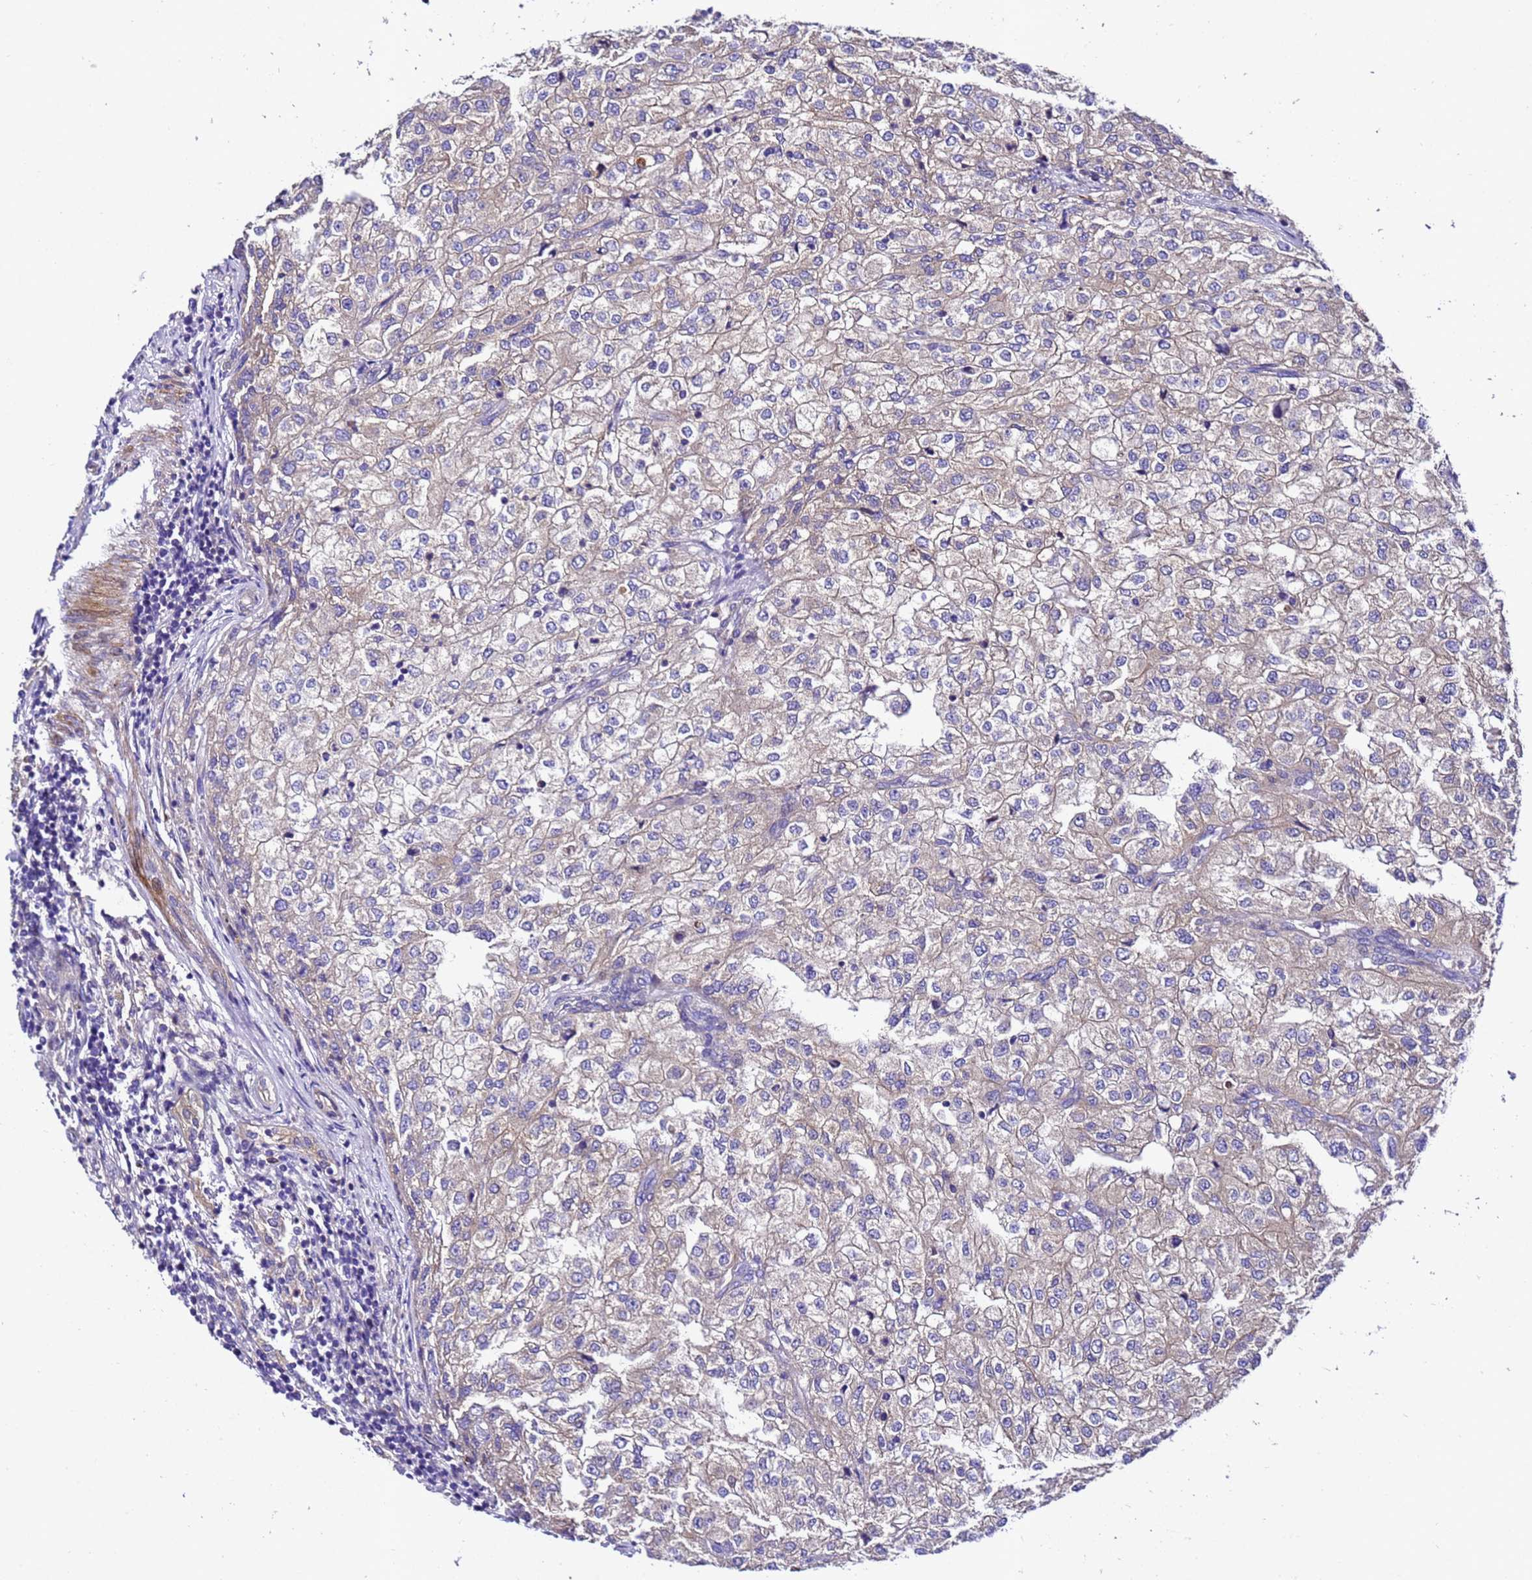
{"staining": {"intensity": "weak", "quantity": "<25%", "location": "cytoplasmic/membranous"}, "tissue": "renal cancer", "cell_type": "Tumor cells", "image_type": "cancer", "snomed": [{"axis": "morphology", "description": "Adenocarcinoma, NOS"}, {"axis": "topography", "description": "Kidney"}], "caption": "Renal cancer was stained to show a protein in brown. There is no significant staining in tumor cells.", "gene": "ZNF417", "patient": {"sex": "female", "age": 54}}